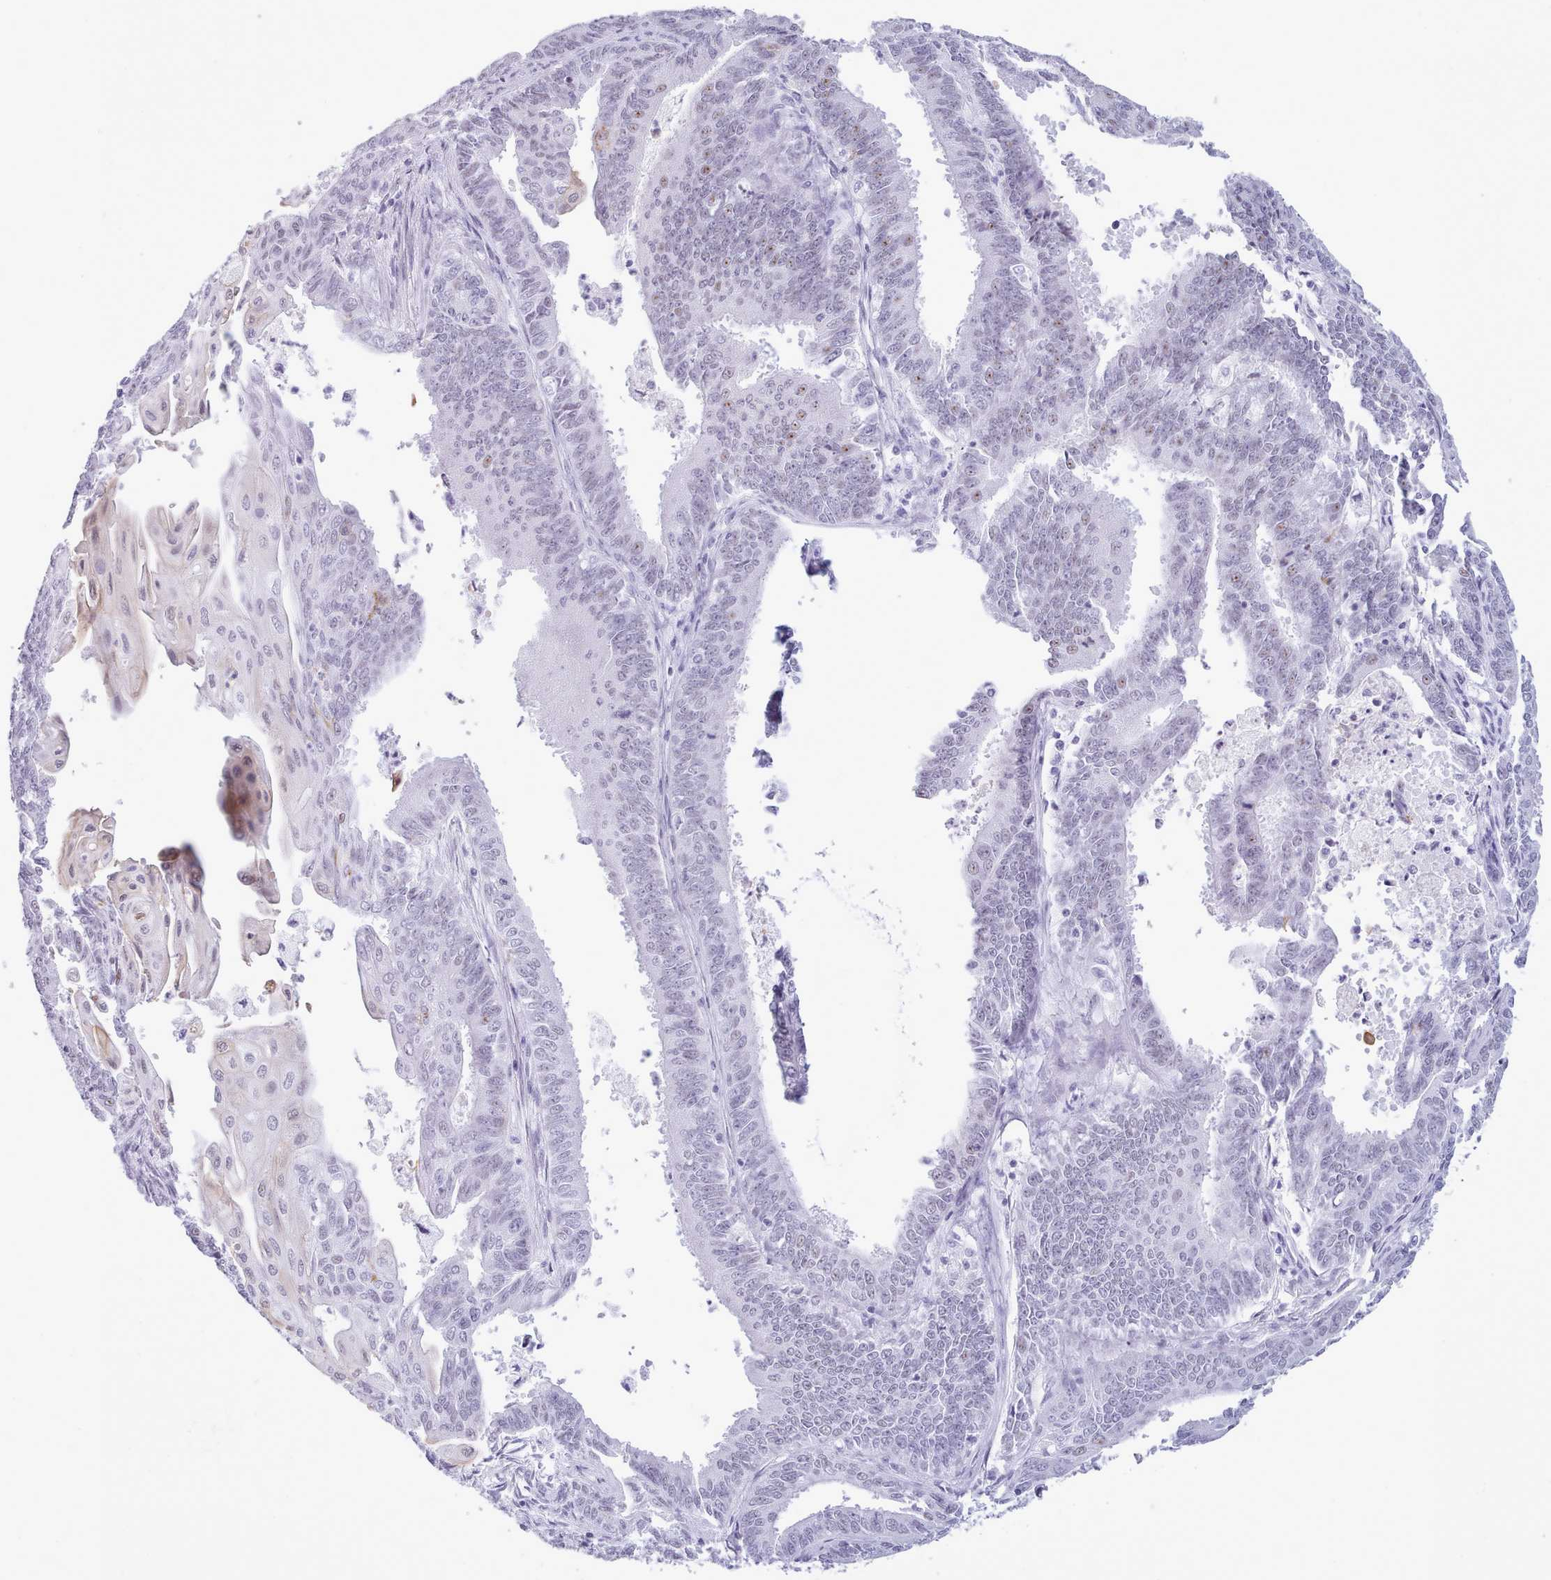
{"staining": {"intensity": "weak", "quantity": "<25%", "location": "nuclear"}, "tissue": "endometrial cancer", "cell_type": "Tumor cells", "image_type": "cancer", "snomed": [{"axis": "morphology", "description": "Adenocarcinoma, NOS"}, {"axis": "topography", "description": "Endometrium"}], "caption": "Endometrial adenocarcinoma was stained to show a protein in brown. There is no significant positivity in tumor cells.", "gene": "FBXO48", "patient": {"sex": "female", "age": 73}}